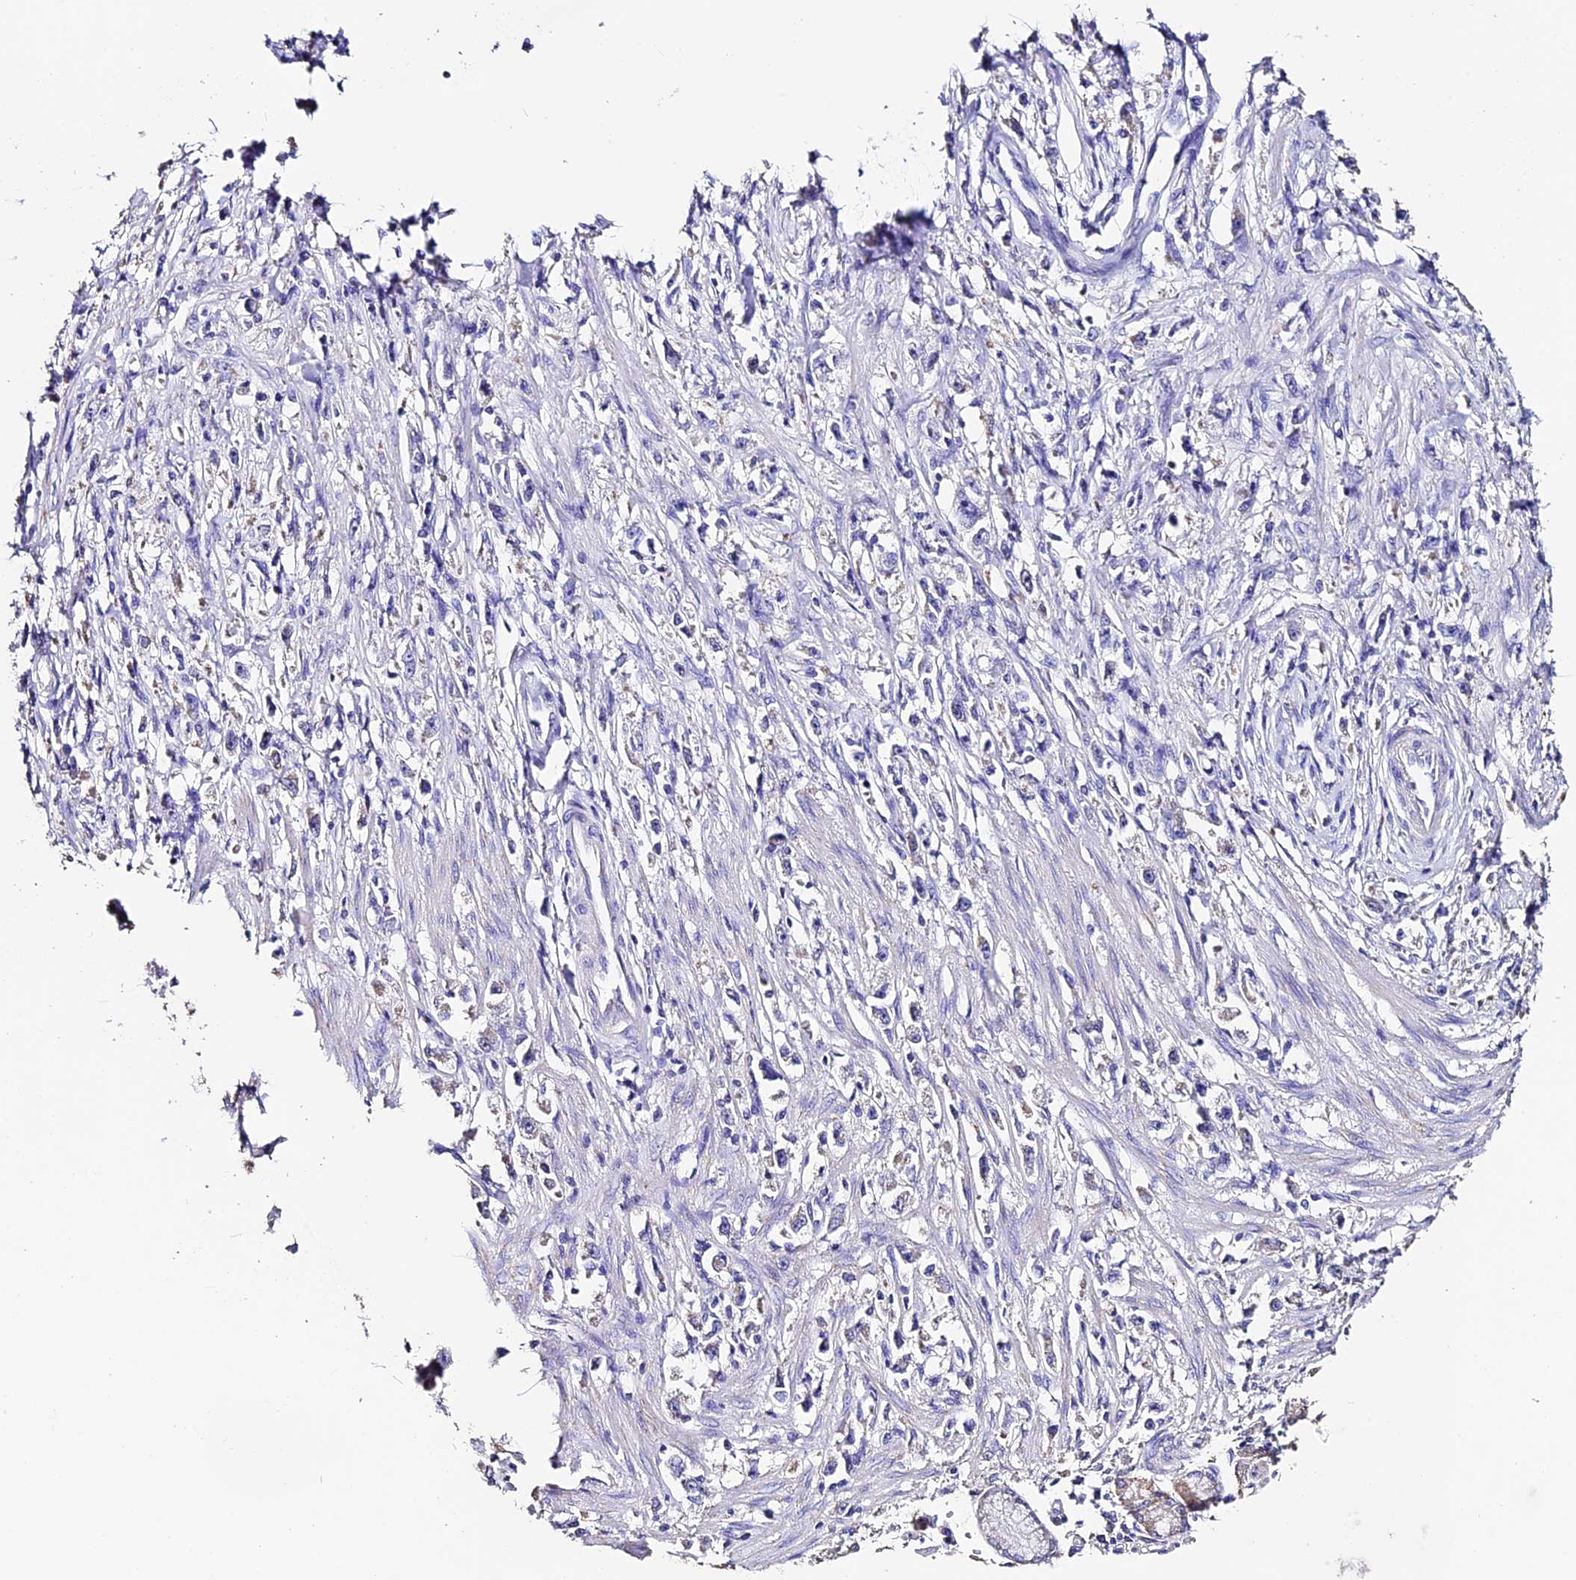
{"staining": {"intensity": "weak", "quantity": "<25%", "location": "cytoplasmic/membranous"}, "tissue": "stomach cancer", "cell_type": "Tumor cells", "image_type": "cancer", "snomed": [{"axis": "morphology", "description": "Adenocarcinoma, NOS"}, {"axis": "topography", "description": "Stomach"}], "caption": "Immunohistochemistry of human adenocarcinoma (stomach) displays no staining in tumor cells.", "gene": "FBXW9", "patient": {"sex": "female", "age": 59}}